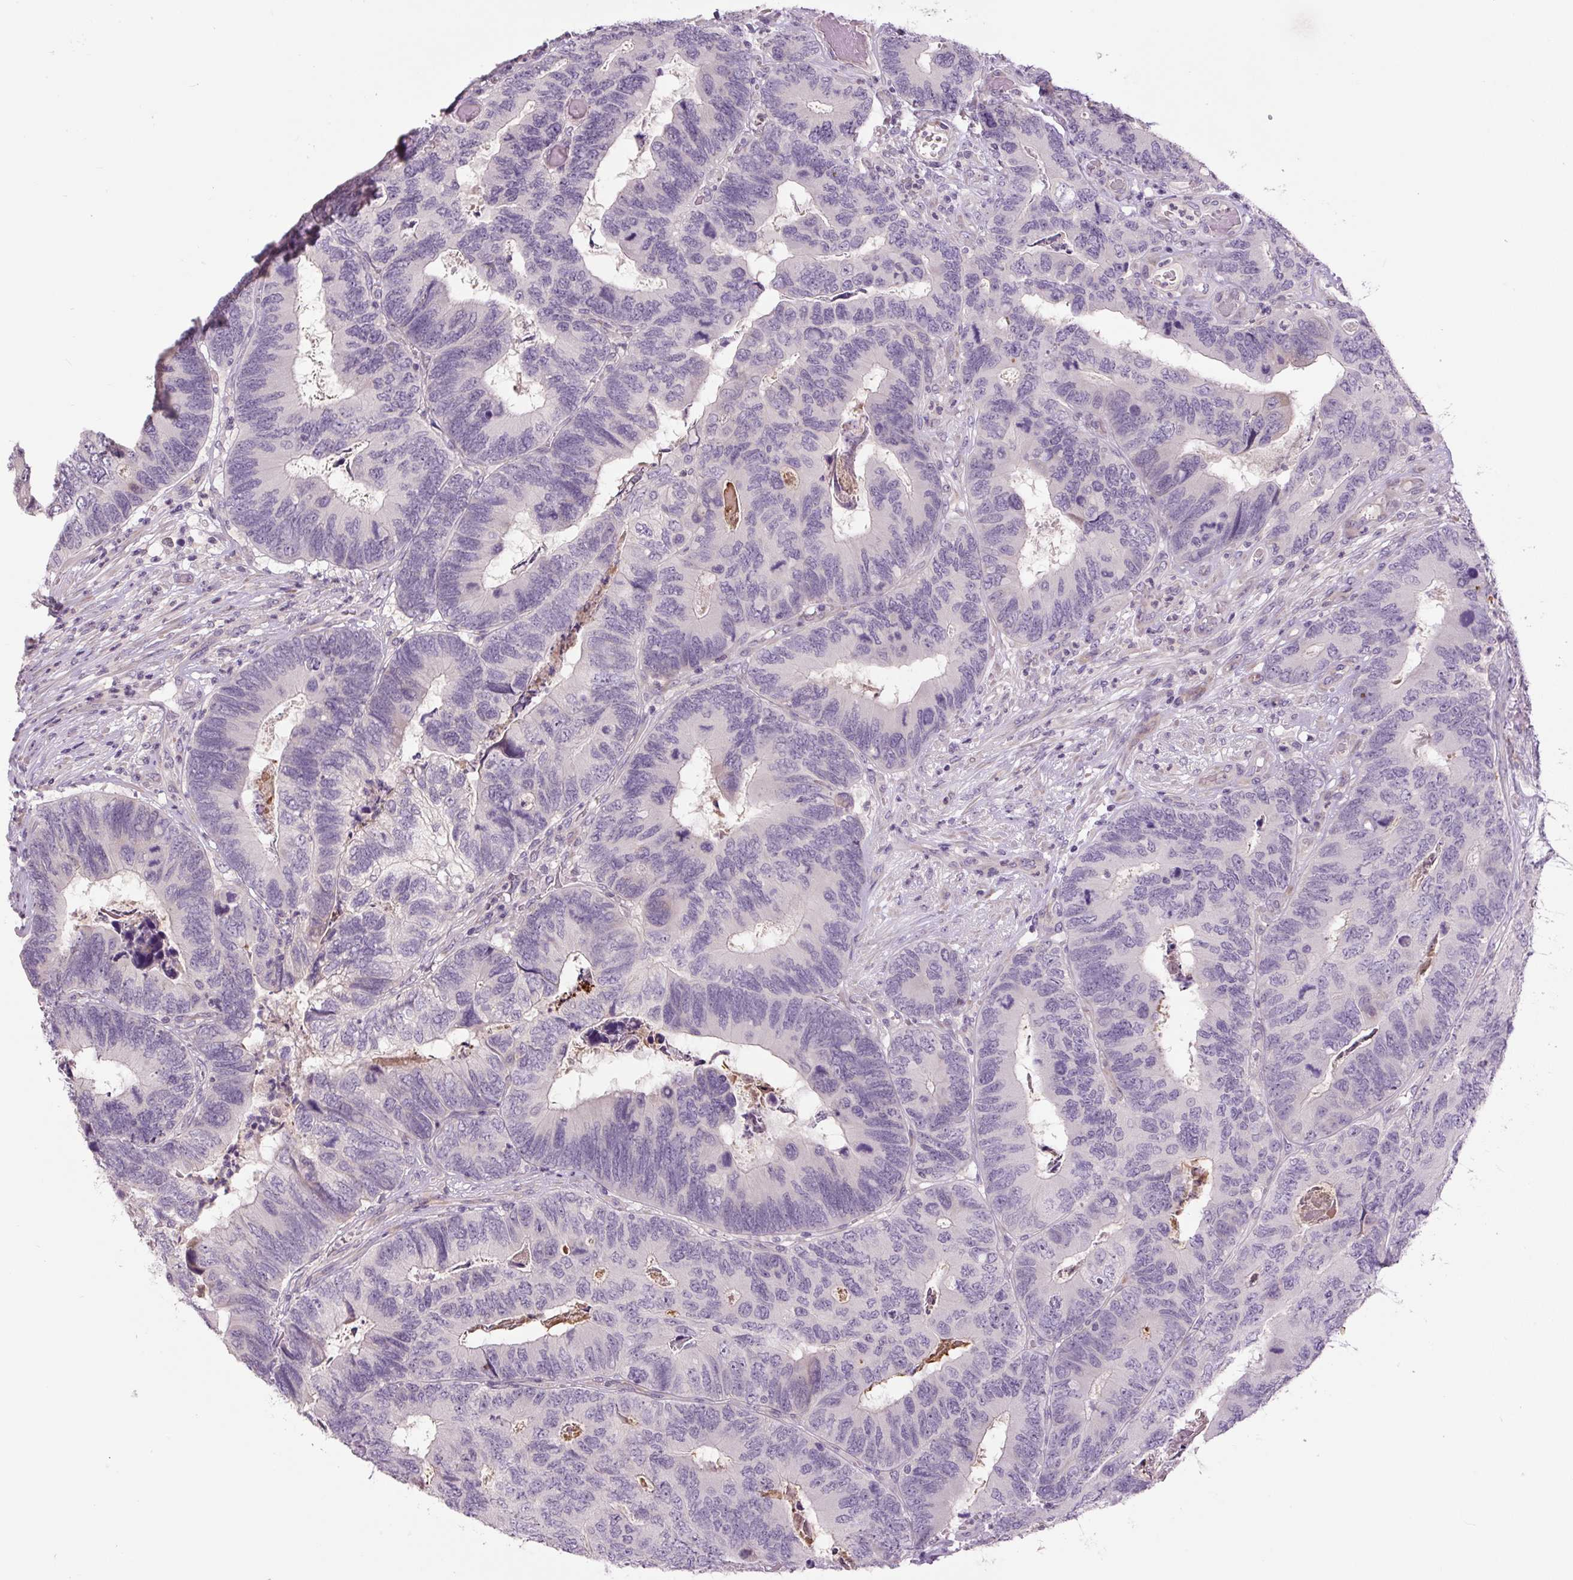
{"staining": {"intensity": "negative", "quantity": "none", "location": "none"}, "tissue": "colorectal cancer", "cell_type": "Tumor cells", "image_type": "cancer", "snomed": [{"axis": "morphology", "description": "Adenocarcinoma, NOS"}, {"axis": "topography", "description": "Colon"}], "caption": "This is a micrograph of IHC staining of colorectal cancer, which shows no expression in tumor cells.", "gene": "TMEM100", "patient": {"sex": "female", "age": 67}}